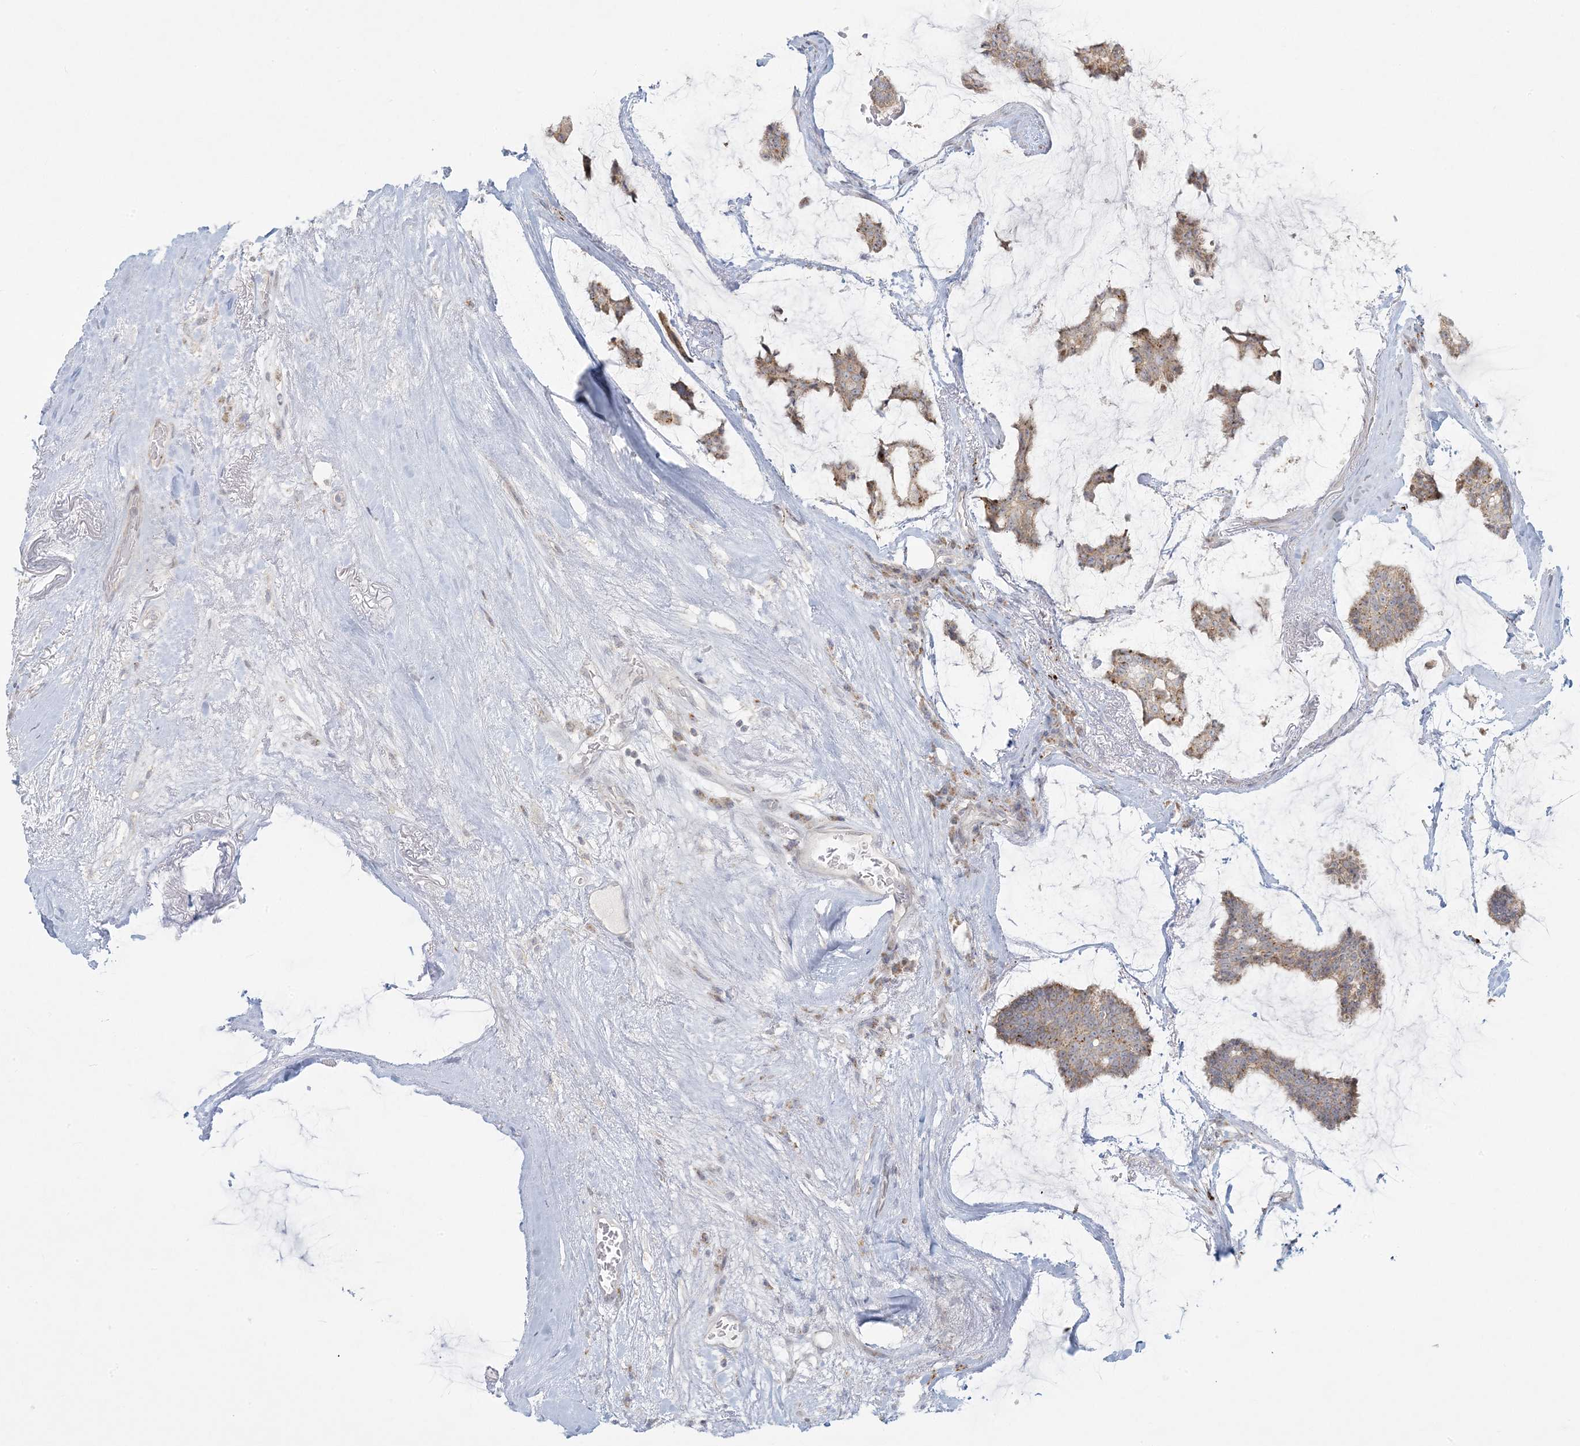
{"staining": {"intensity": "moderate", "quantity": ">75%", "location": "cytoplasmic/membranous"}, "tissue": "breast cancer", "cell_type": "Tumor cells", "image_type": "cancer", "snomed": [{"axis": "morphology", "description": "Duct carcinoma"}, {"axis": "topography", "description": "Breast"}], "caption": "Approximately >75% of tumor cells in breast intraductal carcinoma show moderate cytoplasmic/membranous protein staining as visualized by brown immunohistochemical staining.", "gene": "MCAT", "patient": {"sex": "female", "age": 93}}